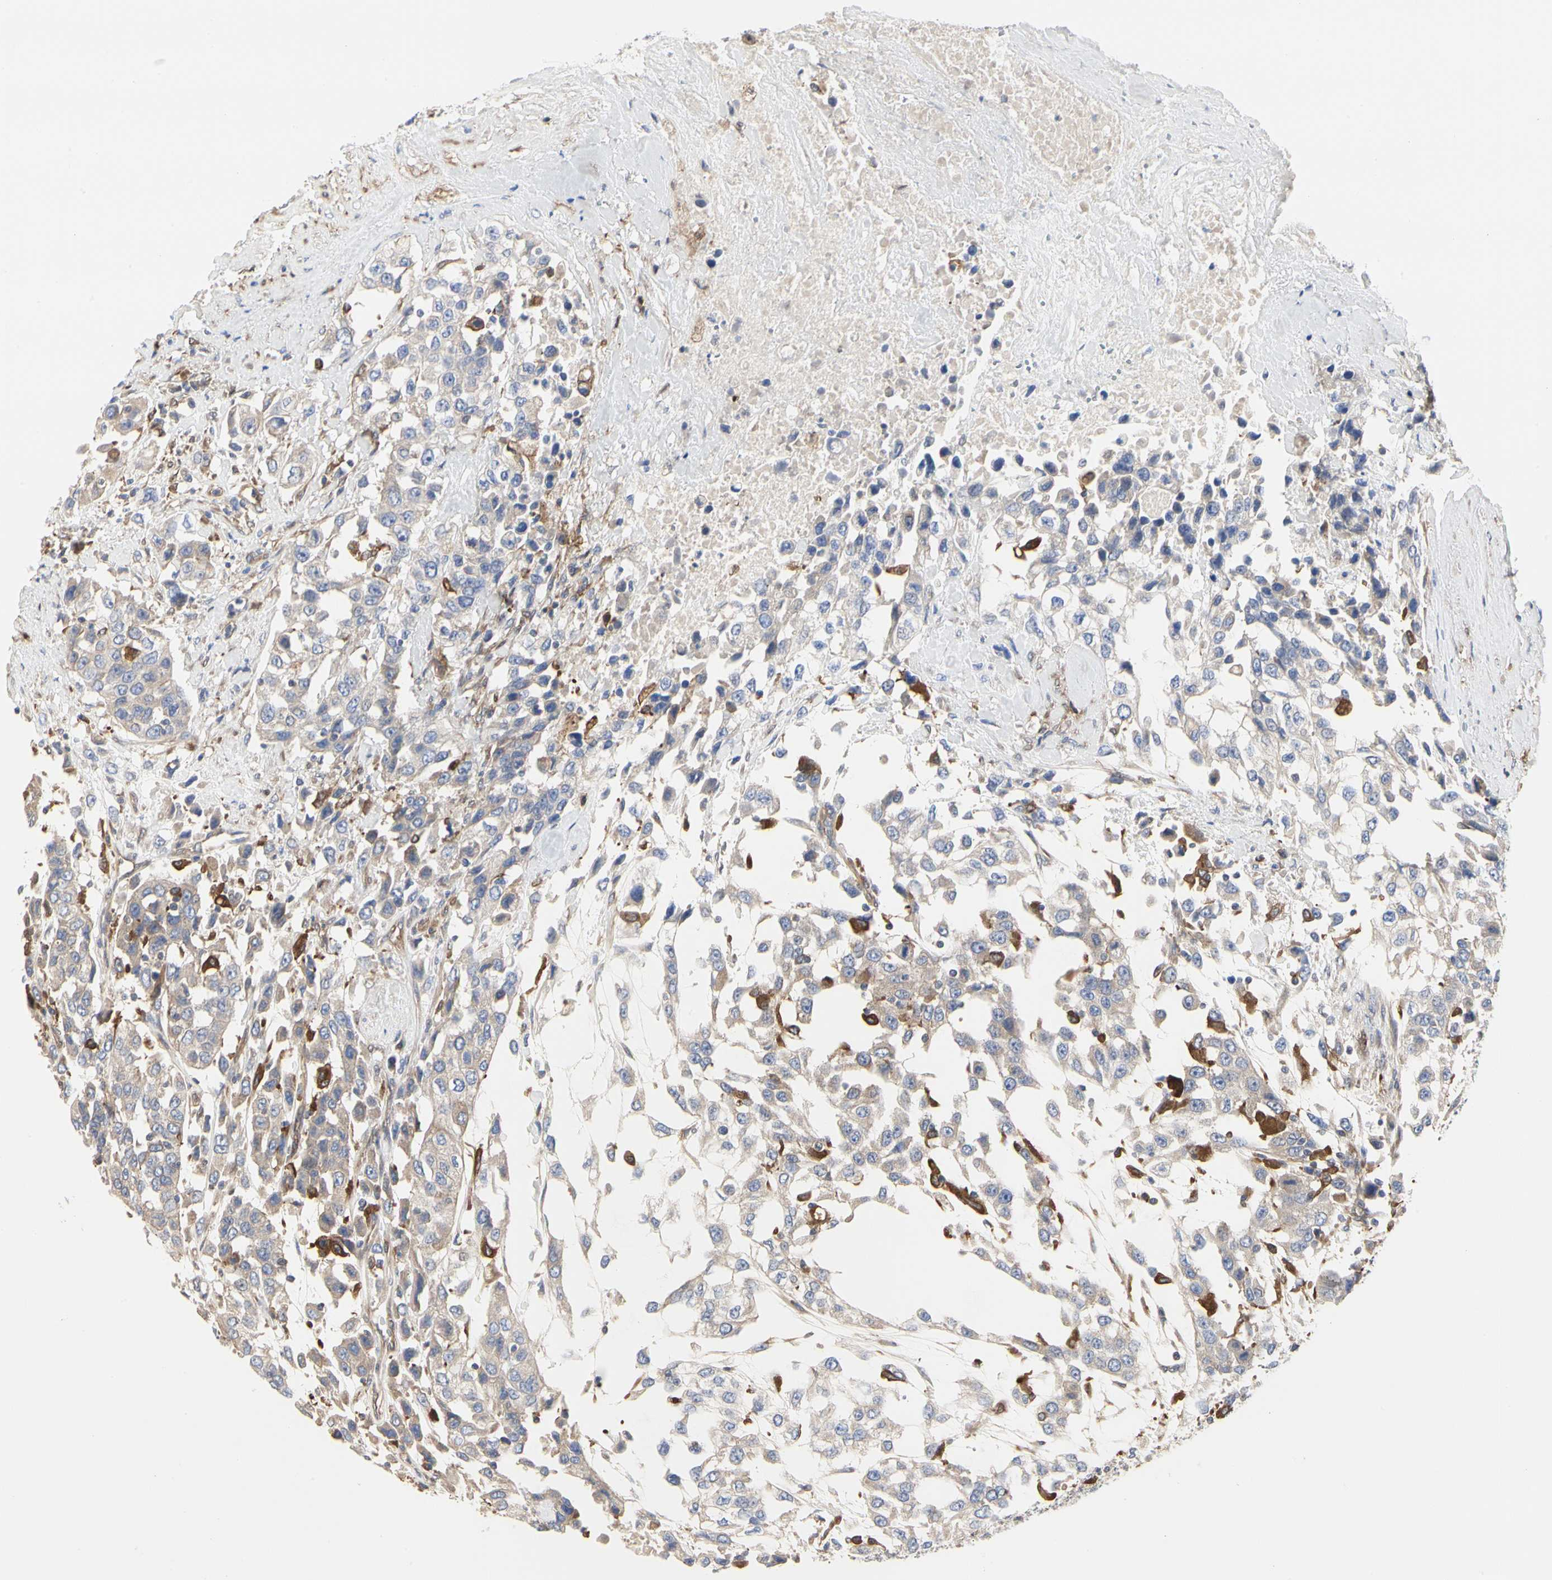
{"staining": {"intensity": "moderate", "quantity": ">75%", "location": "cytoplasmic/membranous"}, "tissue": "urothelial cancer", "cell_type": "Tumor cells", "image_type": "cancer", "snomed": [{"axis": "morphology", "description": "Urothelial carcinoma, High grade"}, {"axis": "topography", "description": "Urinary bladder"}], "caption": "Protein analysis of urothelial cancer tissue displays moderate cytoplasmic/membranous expression in about >75% of tumor cells.", "gene": "C3orf52", "patient": {"sex": "female", "age": 80}}